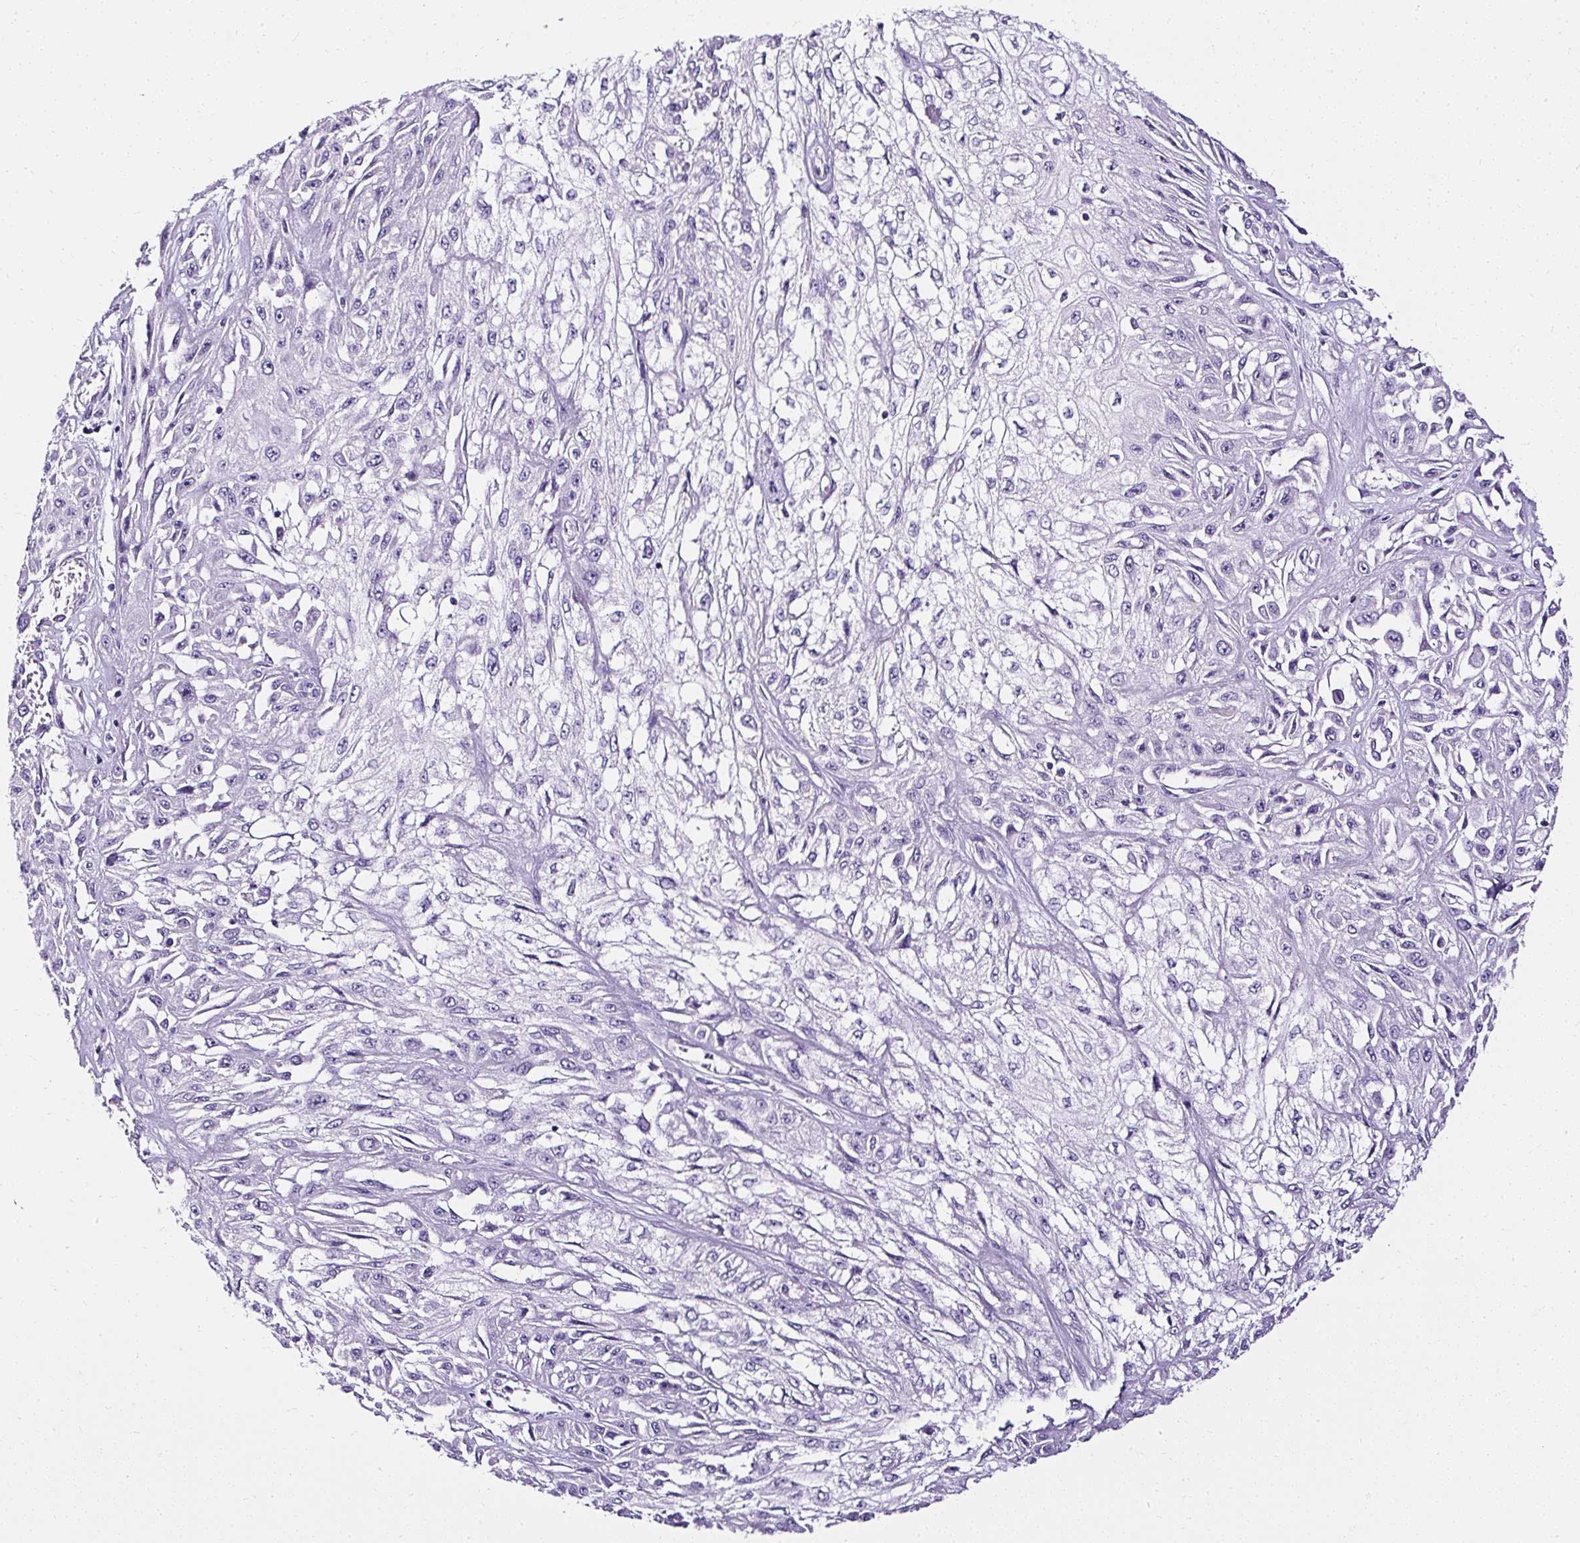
{"staining": {"intensity": "negative", "quantity": "none", "location": "none"}, "tissue": "skin cancer", "cell_type": "Tumor cells", "image_type": "cancer", "snomed": [{"axis": "morphology", "description": "Squamous cell carcinoma, NOS"}, {"axis": "morphology", "description": "Squamous cell carcinoma, metastatic, NOS"}, {"axis": "topography", "description": "Skin"}, {"axis": "topography", "description": "Lymph node"}], "caption": "Skin metastatic squamous cell carcinoma was stained to show a protein in brown. There is no significant expression in tumor cells. (DAB (3,3'-diaminobenzidine) IHC with hematoxylin counter stain).", "gene": "ATP2A1", "patient": {"sex": "male", "age": 75}}